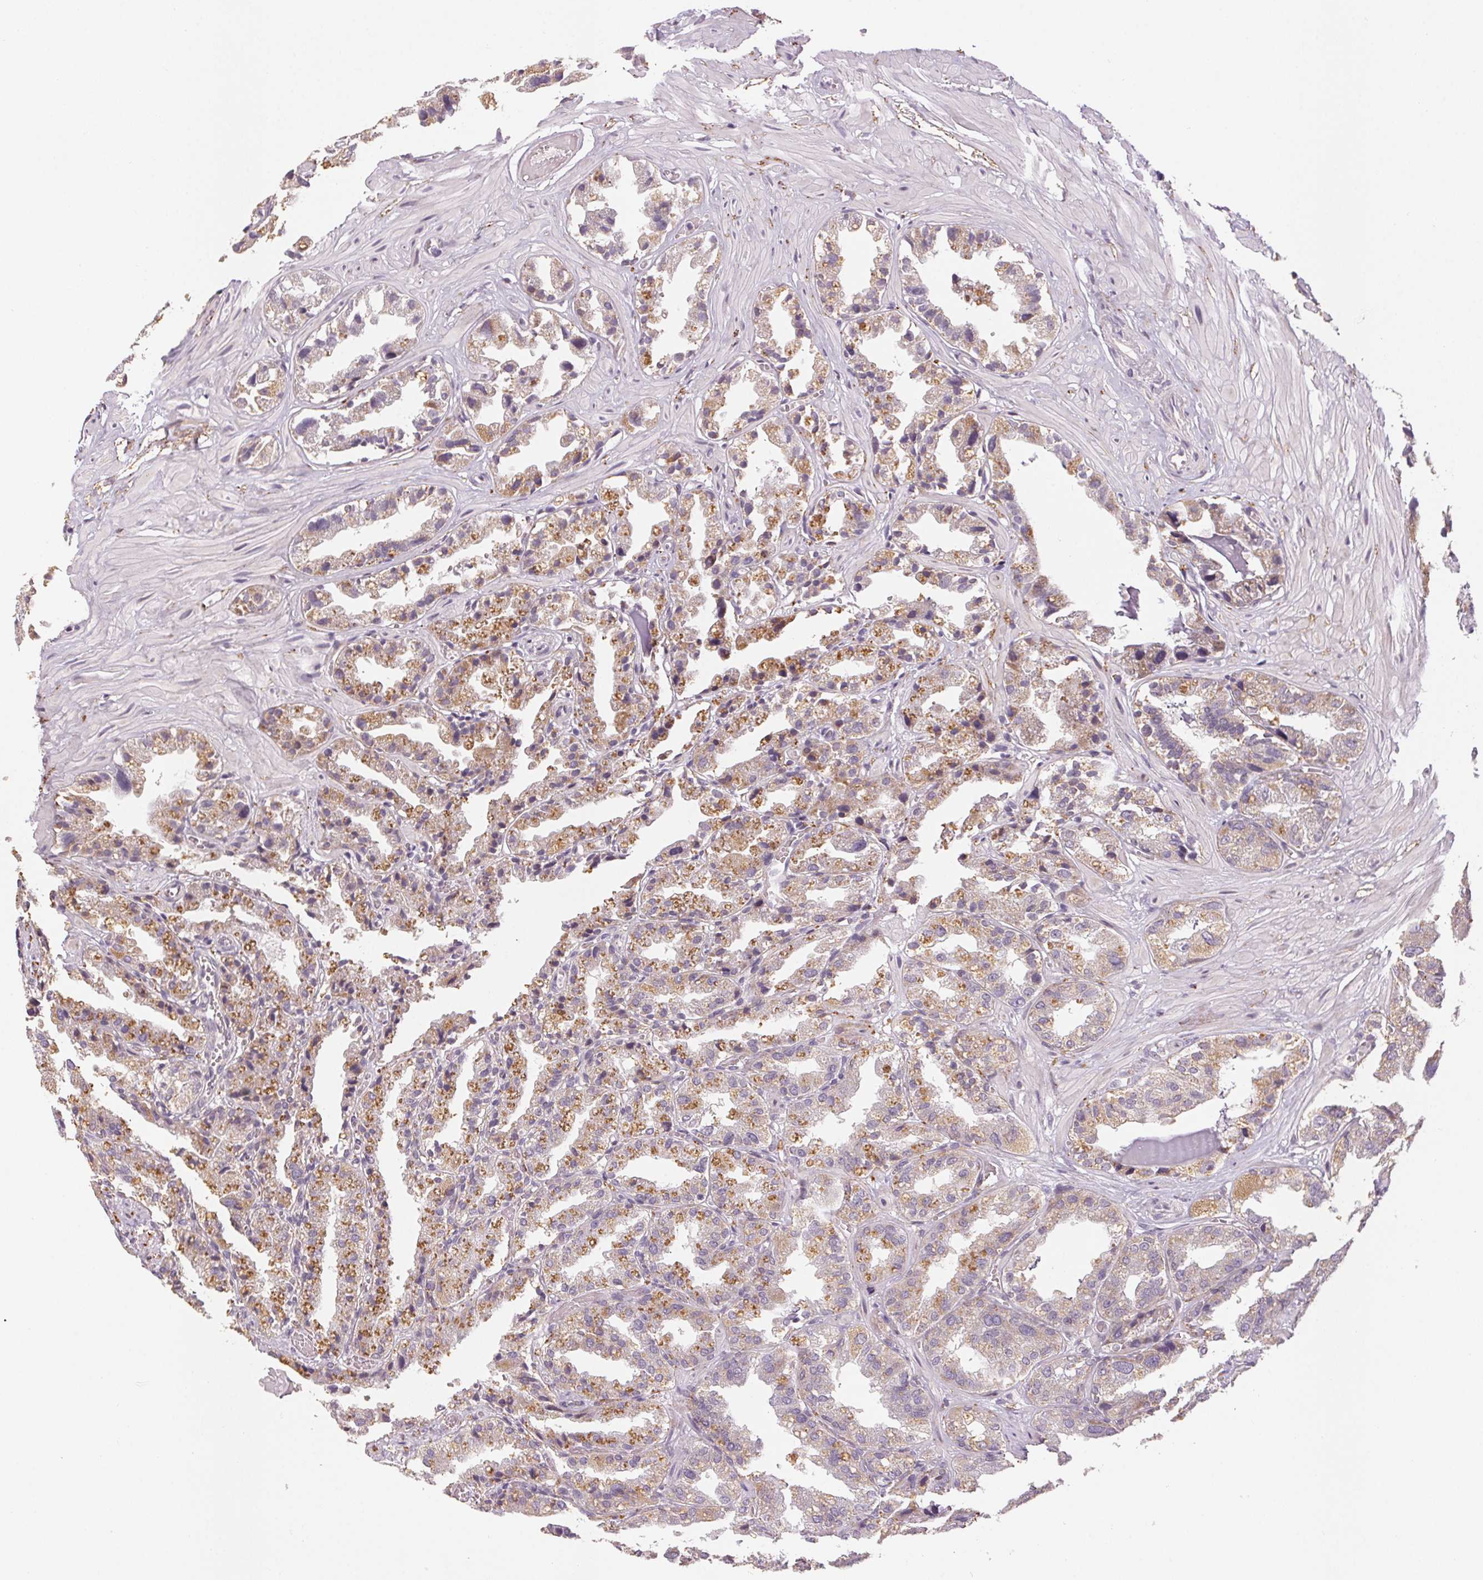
{"staining": {"intensity": "weak", "quantity": "25%-75%", "location": "cytoplasmic/membranous"}, "tissue": "seminal vesicle", "cell_type": "Glandular cells", "image_type": "normal", "snomed": [{"axis": "morphology", "description": "Normal tissue, NOS"}, {"axis": "topography", "description": "Seminal veicle"}], "caption": "This image displays immunohistochemistry staining of normal seminal vesicle, with low weak cytoplasmic/membranous staining in approximately 25%-75% of glandular cells.", "gene": "NCOA4", "patient": {"sex": "male", "age": 57}}